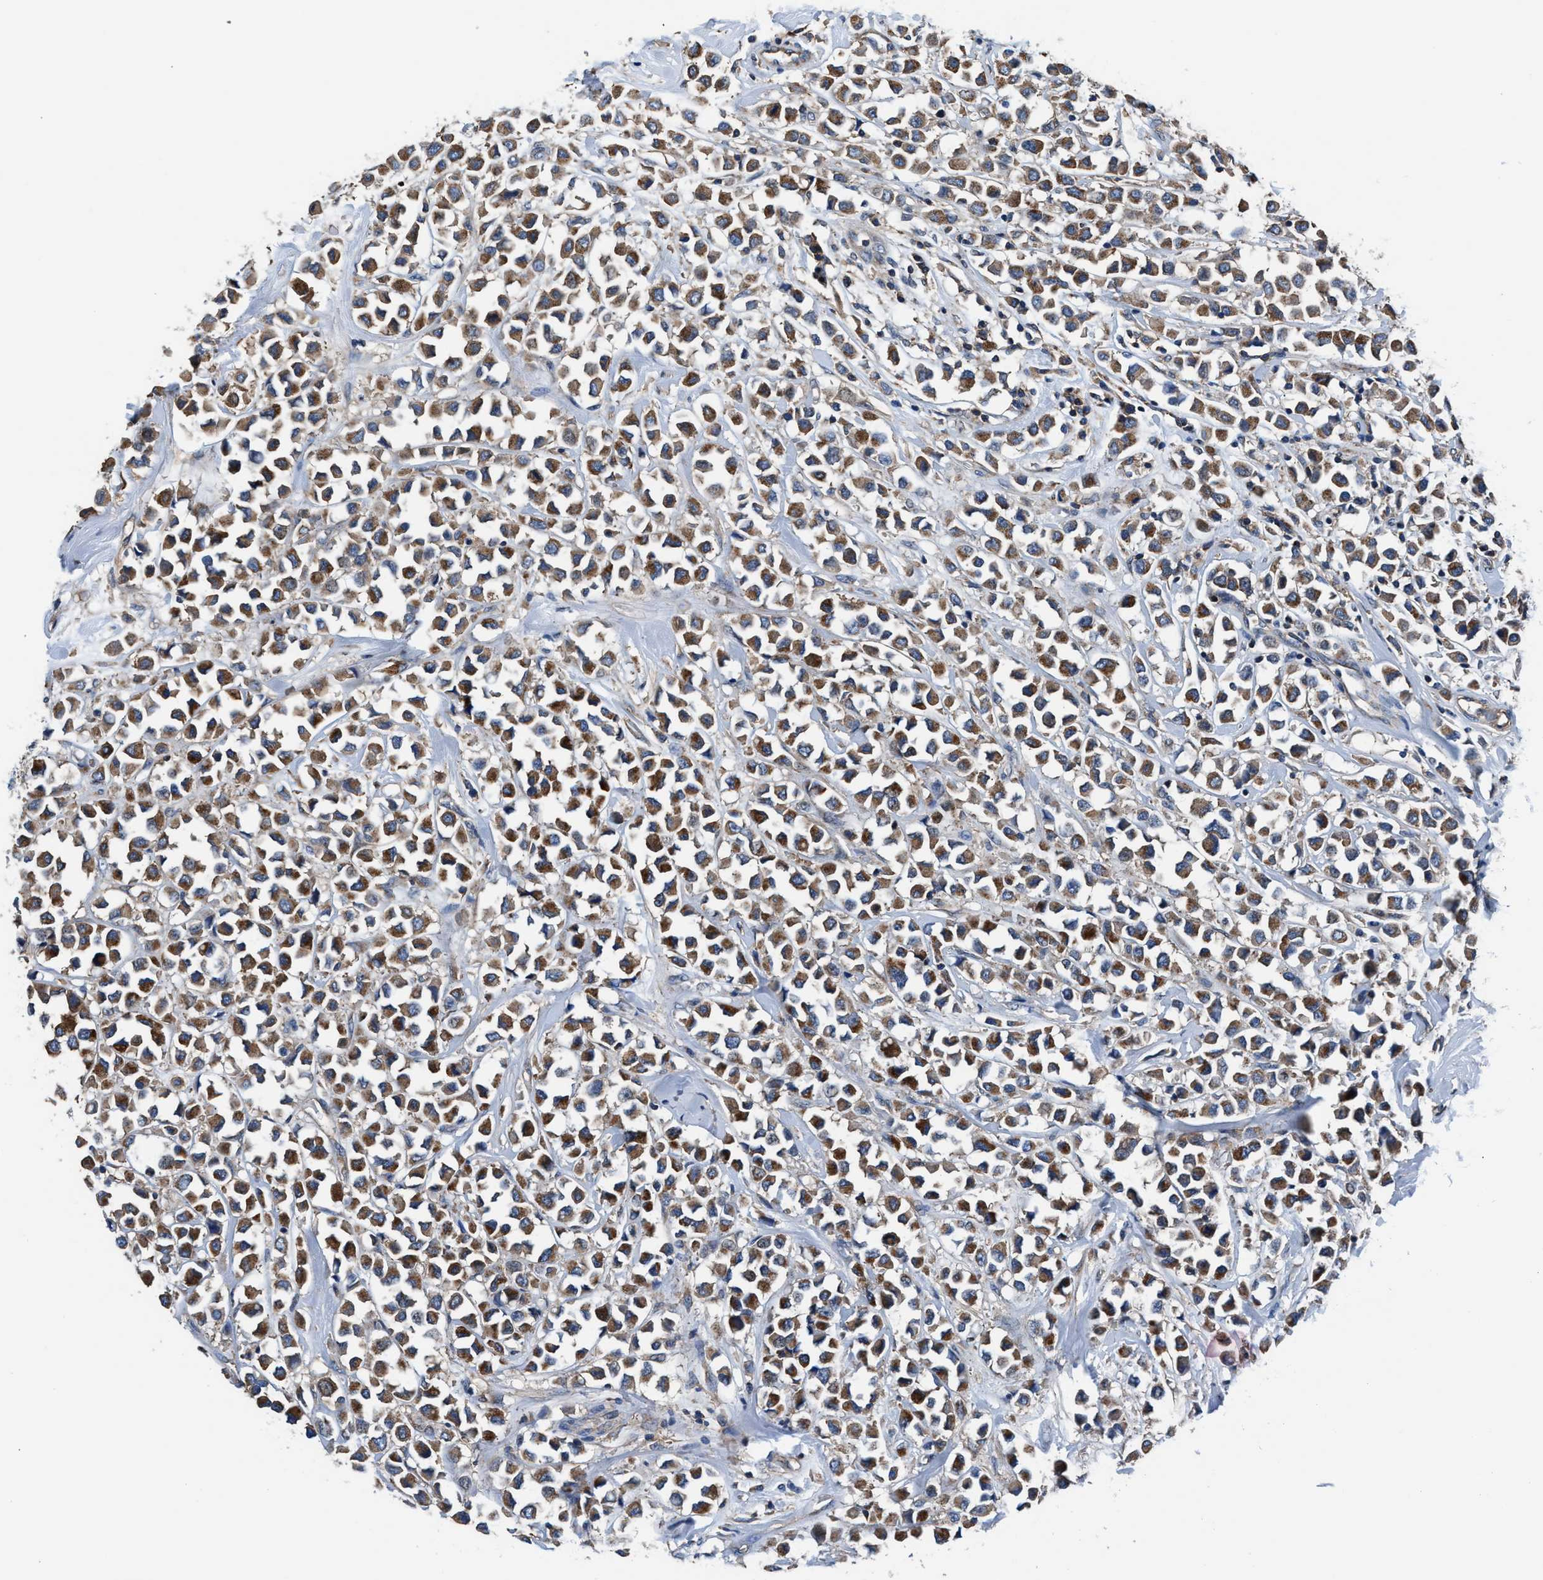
{"staining": {"intensity": "moderate", "quantity": ">75%", "location": "cytoplasmic/membranous"}, "tissue": "breast cancer", "cell_type": "Tumor cells", "image_type": "cancer", "snomed": [{"axis": "morphology", "description": "Duct carcinoma"}, {"axis": "topography", "description": "Breast"}], "caption": "Breast cancer stained with a protein marker exhibits moderate staining in tumor cells.", "gene": "NKTR", "patient": {"sex": "female", "age": 61}}